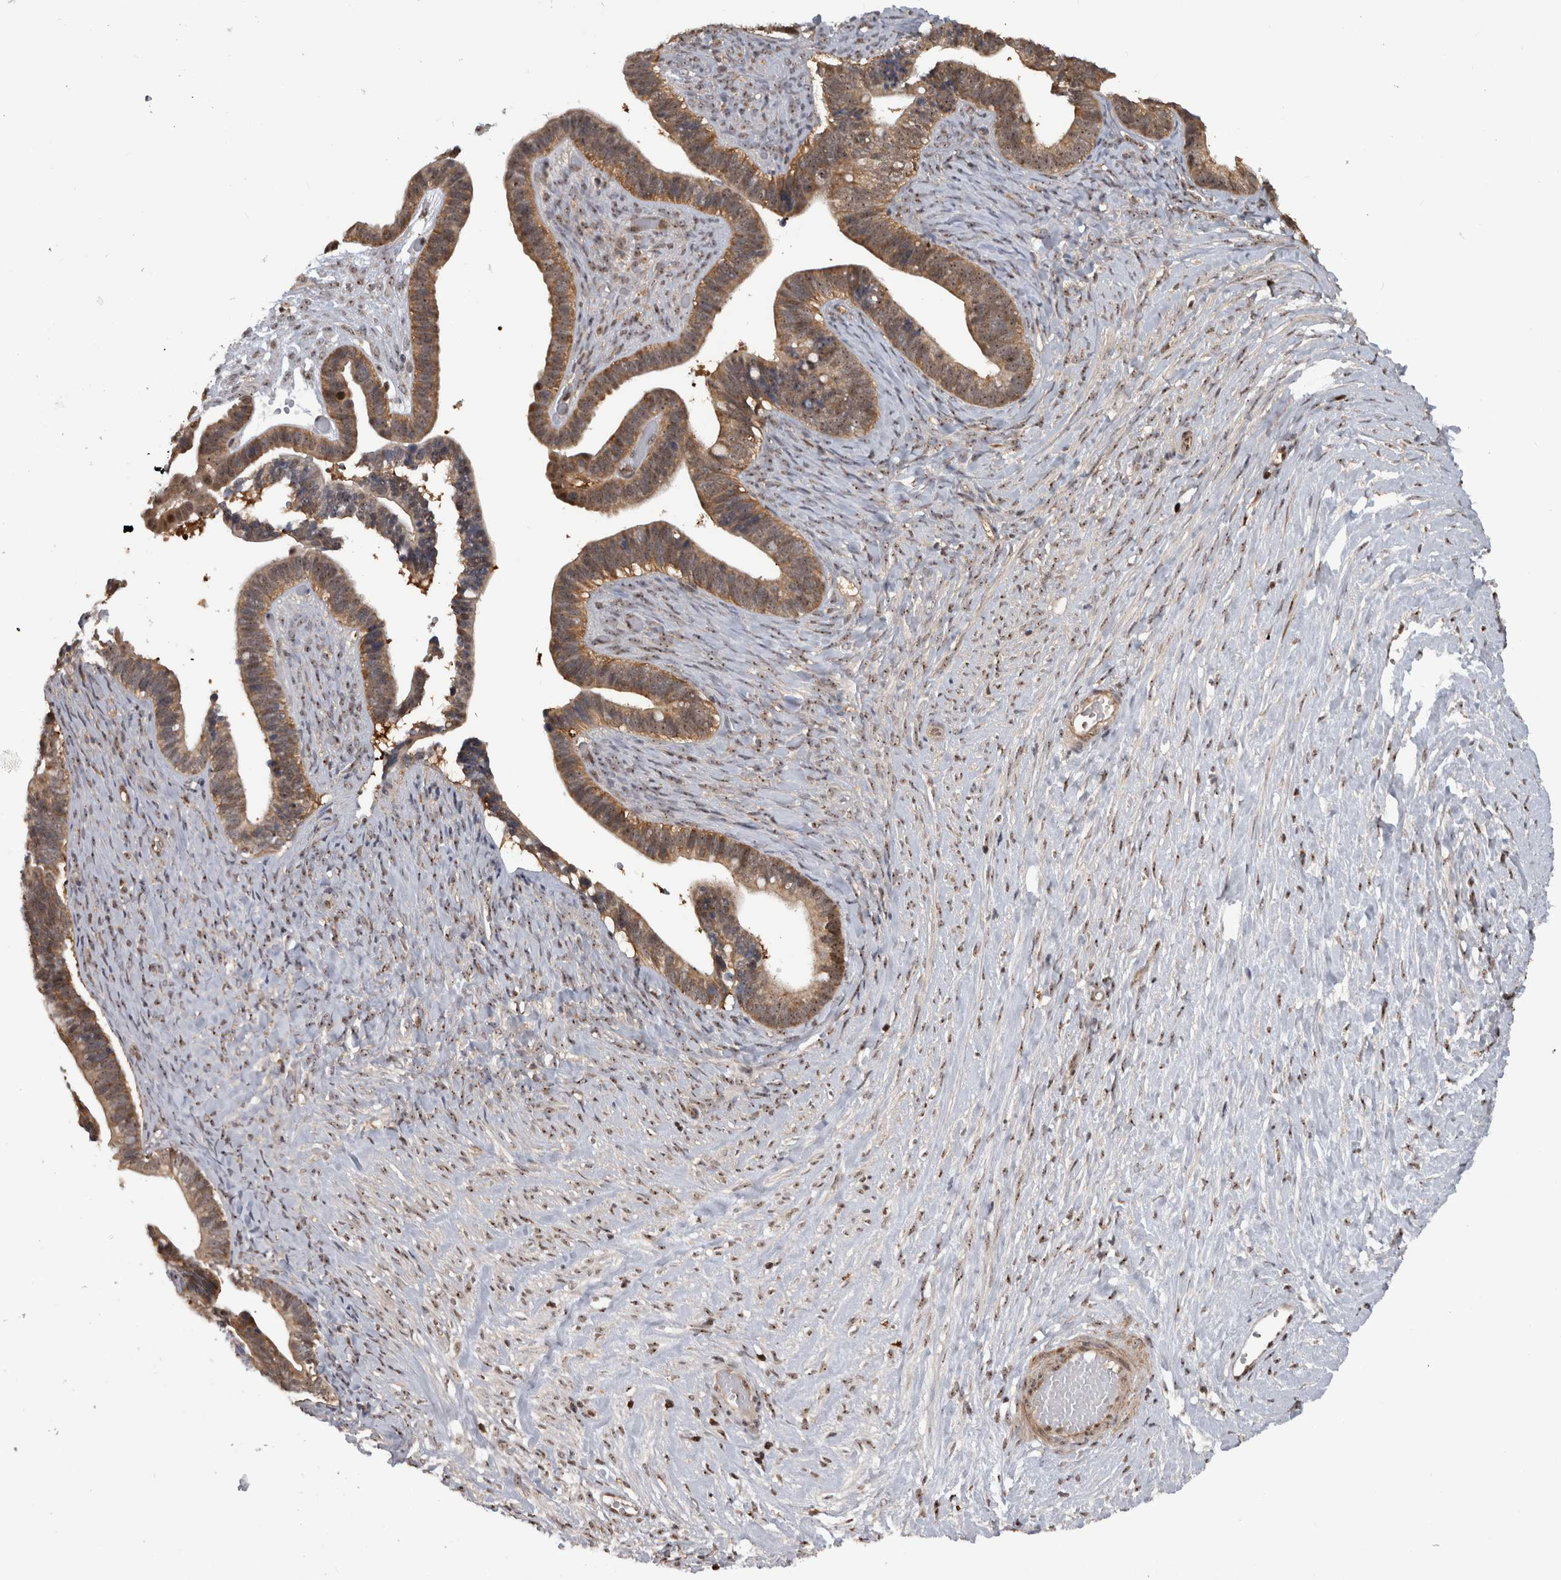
{"staining": {"intensity": "moderate", "quantity": ">75%", "location": "cytoplasmic/membranous,nuclear"}, "tissue": "ovarian cancer", "cell_type": "Tumor cells", "image_type": "cancer", "snomed": [{"axis": "morphology", "description": "Cystadenocarcinoma, serous, NOS"}, {"axis": "topography", "description": "Ovary"}], "caption": "High-power microscopy captured an immunohistochemistry (IHC) micrograph of serous cystadenocarcinoma (ovarian), revealing moderate cytoplasmic/membranous and nuclear expression in about >75% of tumor cells. Ihc stains the protein of interest in brown and the nuclei are stained blue.", "gene": "TDRD7", "patient": {"sex": "female", "age": 56}}